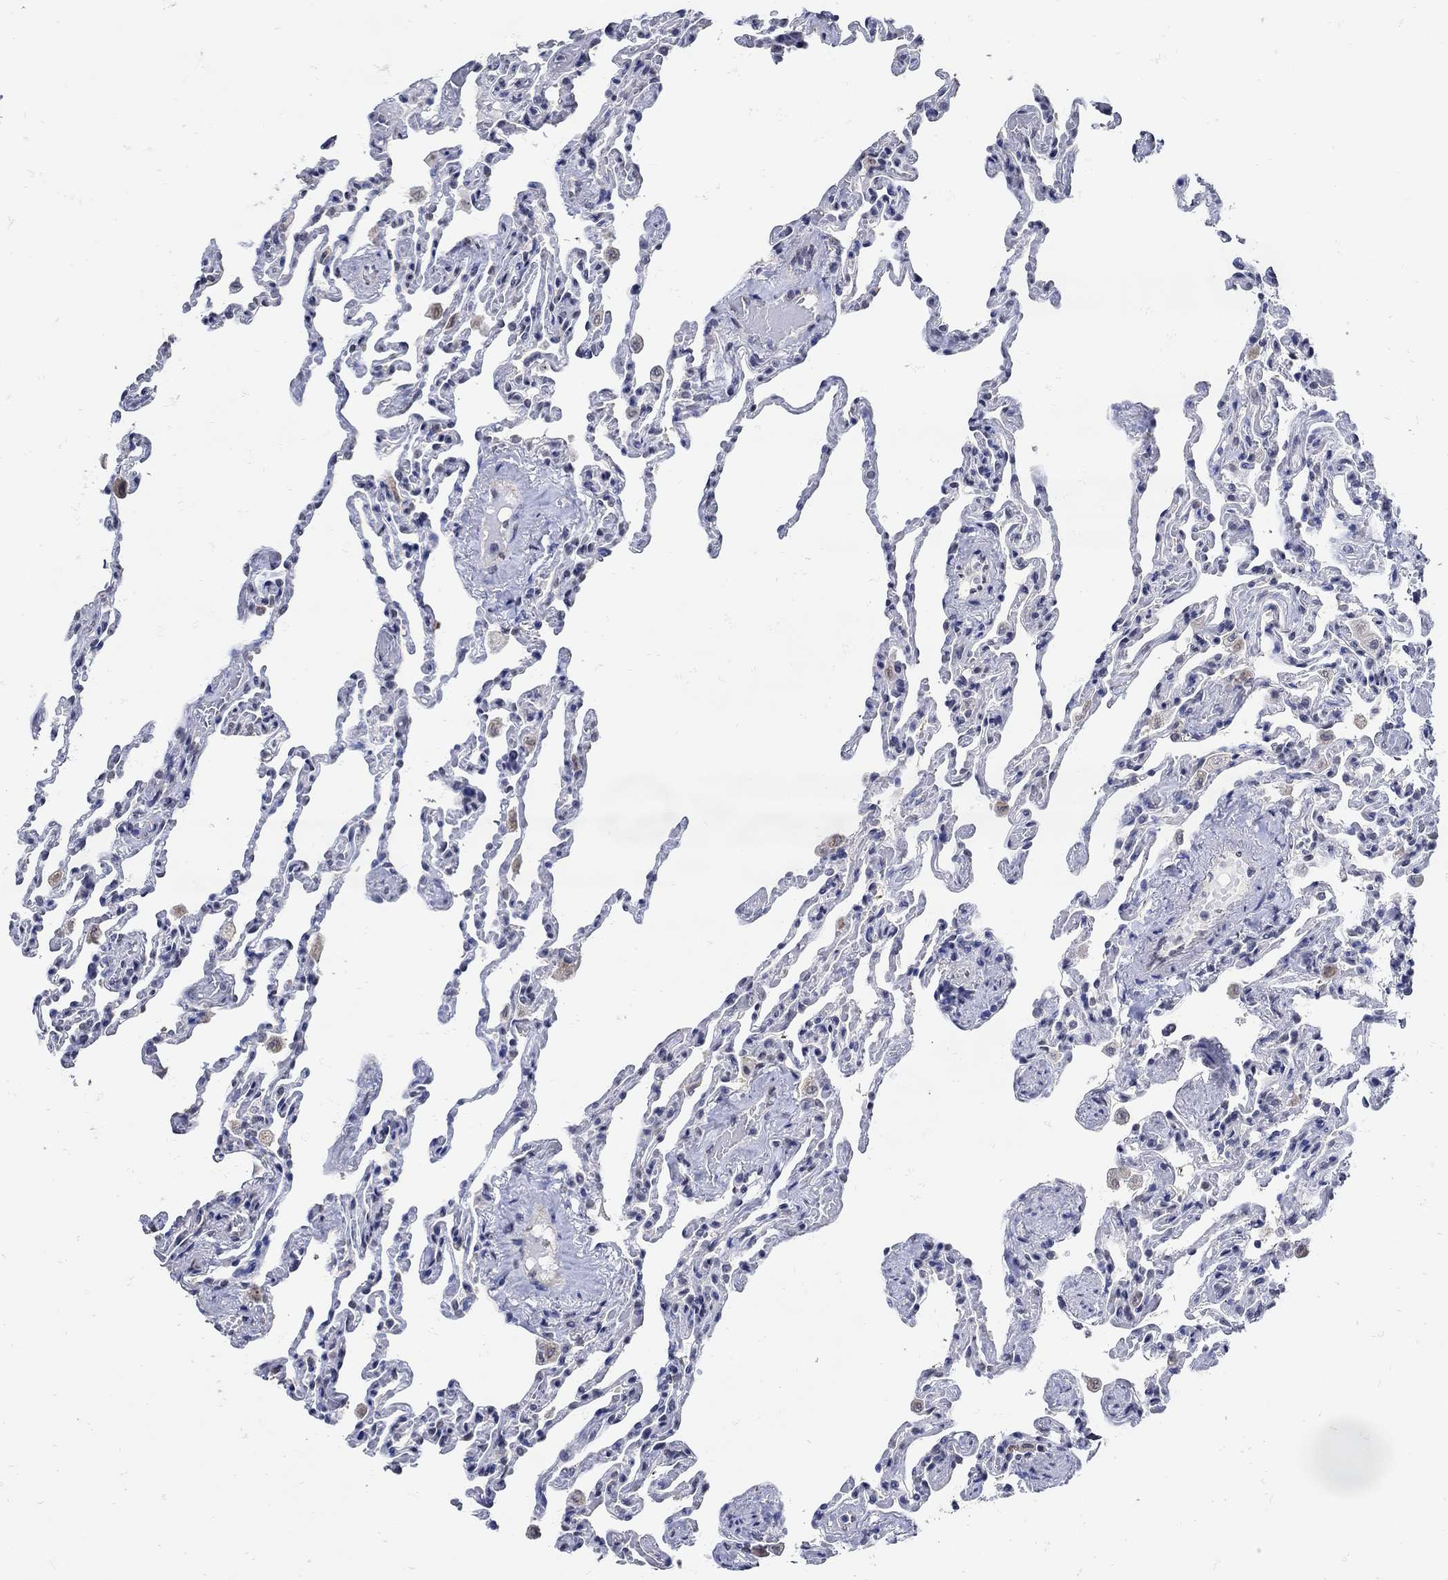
{"staining": {"intensity": "negative", "quantity": "none", "location": "none"}, "tissue": "lung", "cell_type": "Alveolar cells", "image_type": "normal", "snomed": [{"axis": "morphology", "description": "Normal tissue, NOS"}, {"axis": "topography", "description": "Lung"}], "caption": "IHC histopathology image of benign human lung stained for a protein (brown), which displays no expression in alveolar cells.", "gene": "KCNN3", "patient": {"sex": "female", "age": 43}}